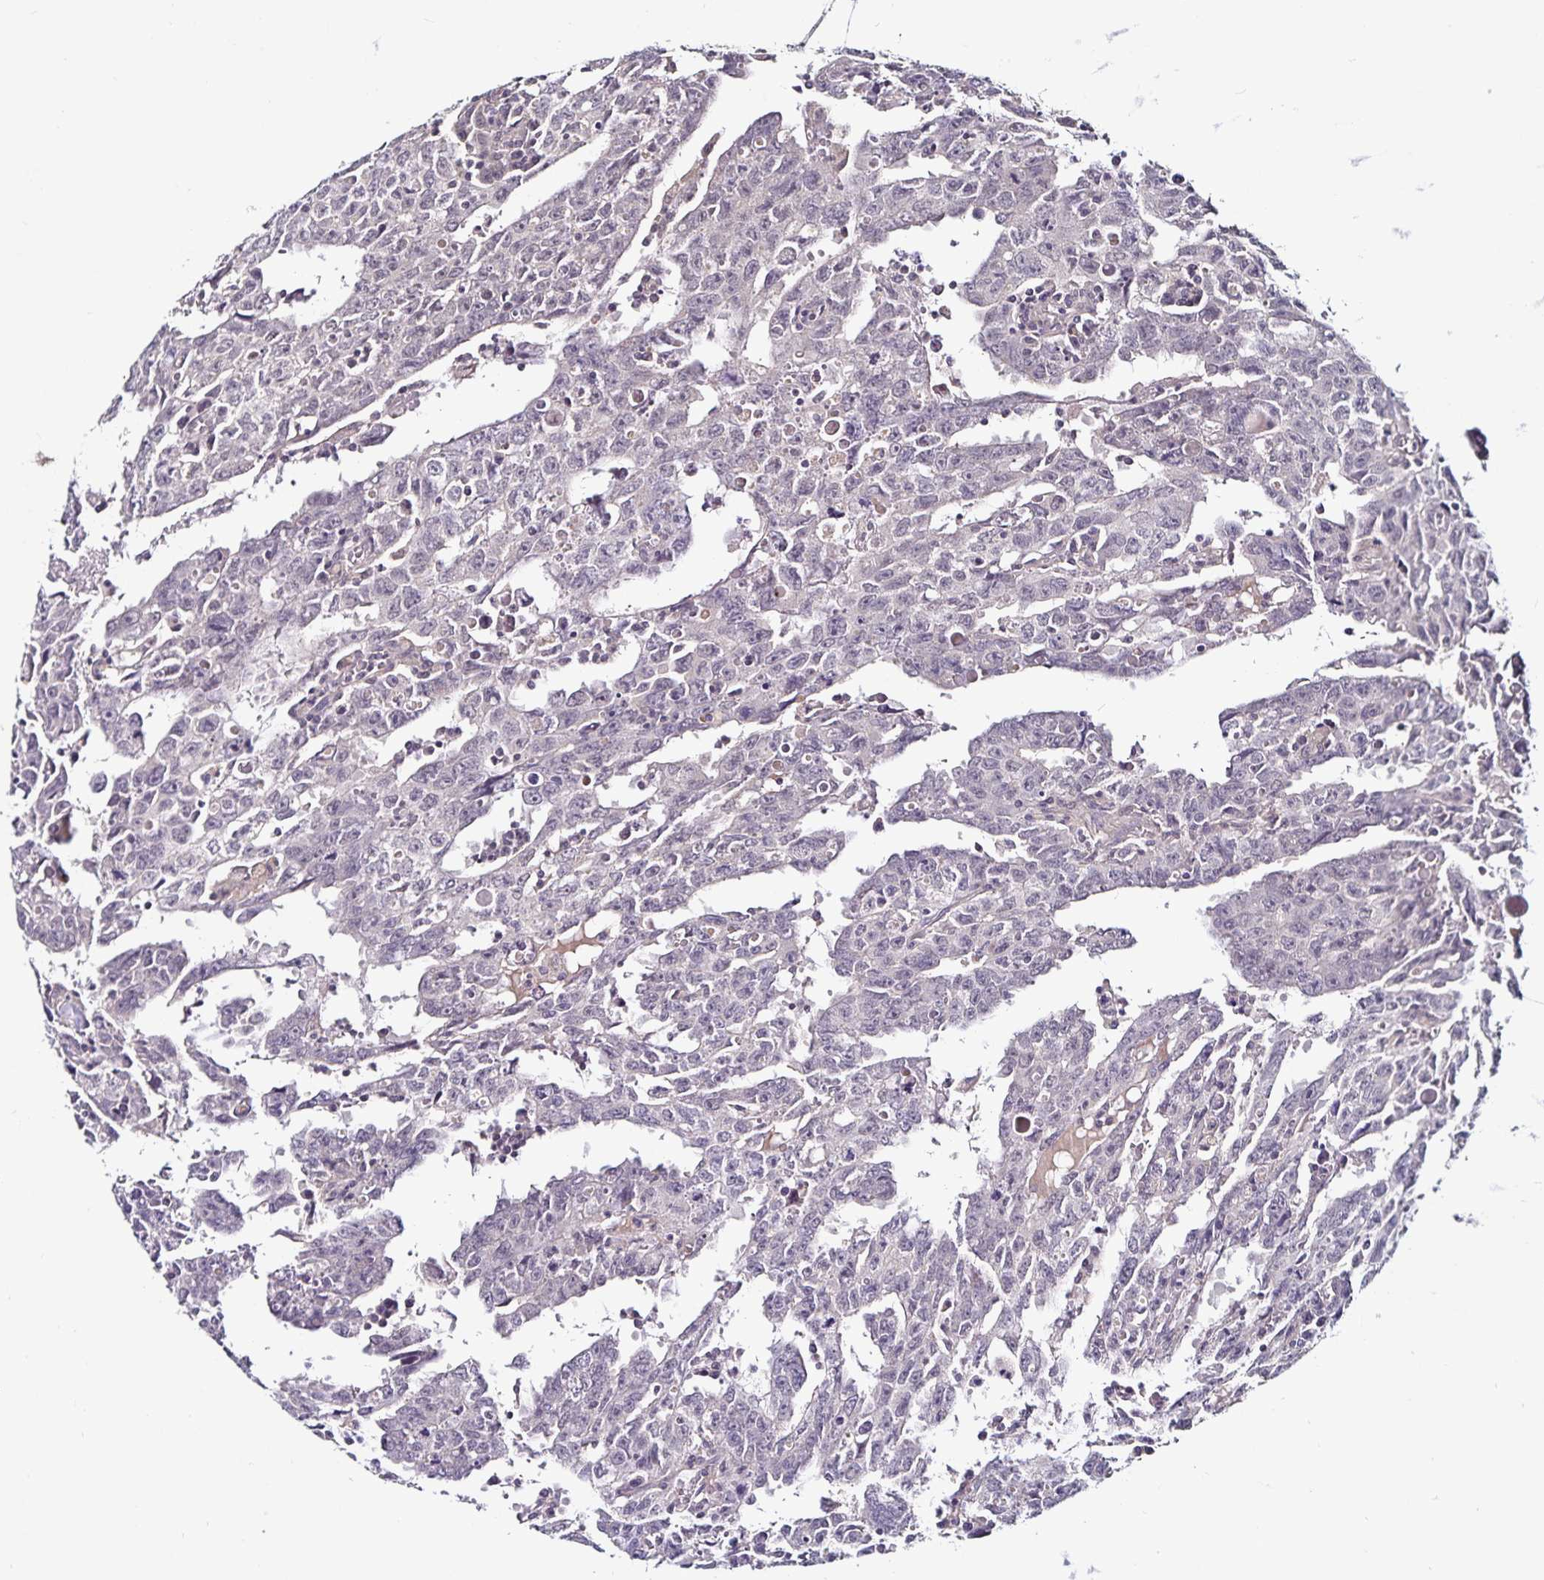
{"staining": {"intensity": "negative", "quantity": "none", "location": "none"}, "tissue": "testis cancer", "cell_type": "Tumor cells", "image_type": "cancer", "snomed": [{"axis": "morphology", "description": "Carcinoma, Embryonal, NOS"}, {"axis": "topography", "description": "Testis"}], "caption": "Tumor cells show no significant staining in testis cancer (embryonal carcinoma). Brightfield microscopy of immunohistochemistry stained with DAB (3,3'-diaminobenzidine) (brown) and hematoxylin (blue), captured at high magnification.", "gene": "ACSL5", "patient": {"sex": "male", "age": 22}}